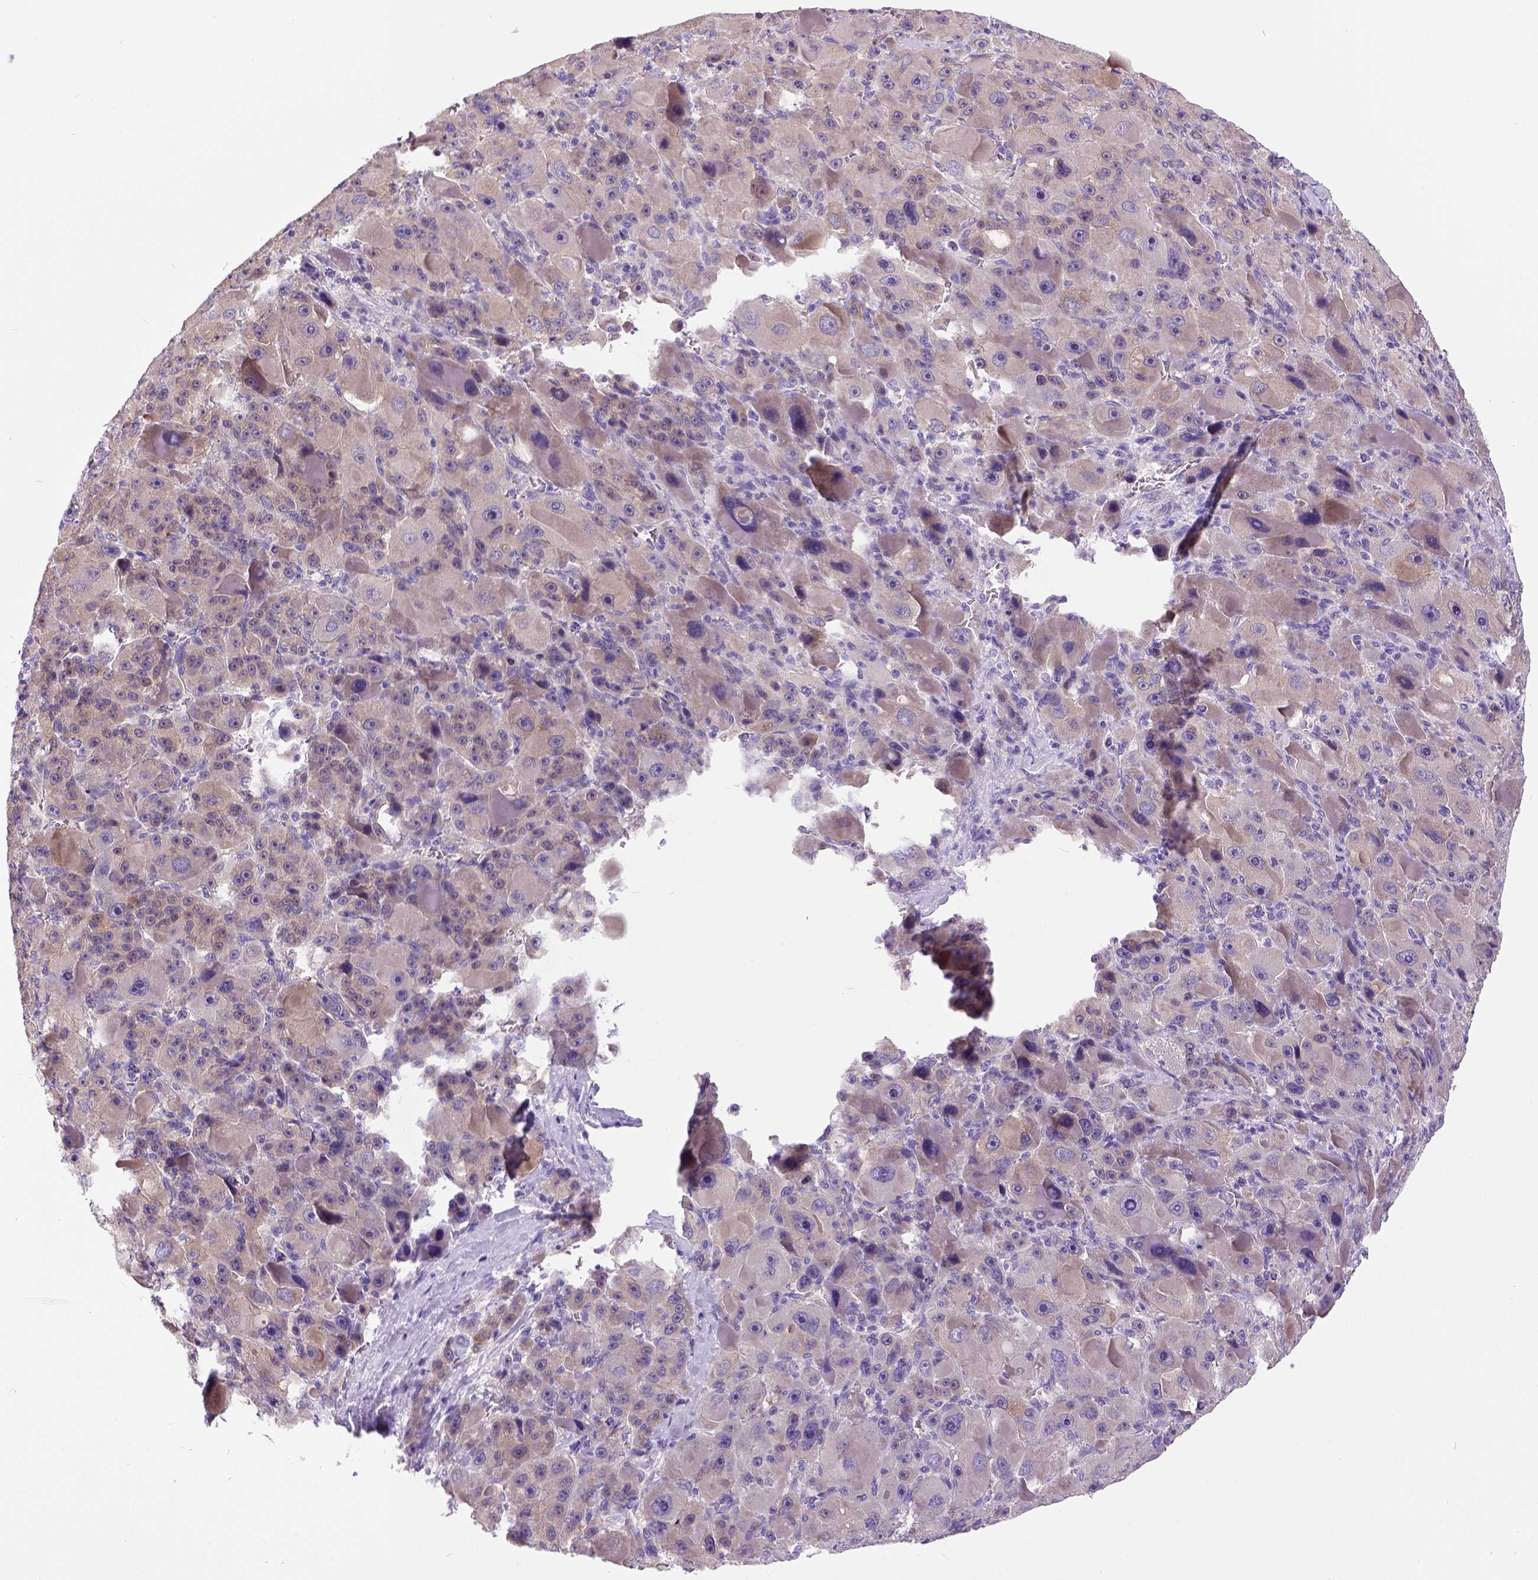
{"staining": {"intensity": "weak", "quantity": "25%-75%", "location": "cytoplasmic/membranous"}, "tissue": "liver cancer", "cell_type": "Tumor cells", "image_type": "cancer", "snomed": [{"axis": "morphology", "description": "Carcinoma, Hepatocellular, NOS"}, {"axis": "topography", "description": "Liver"}], "caption": "Protein analysis of liver cancer (hepatocellular carcinoma) tissue shows weak cytoplasmic/membranous positivity in about 25%-75% of tumor cells. Ihc stains the protein of interest in brown and the nuclei are stained blue.", "gene": "NEK5", "patient": {"sex": "male", "age": 76}}